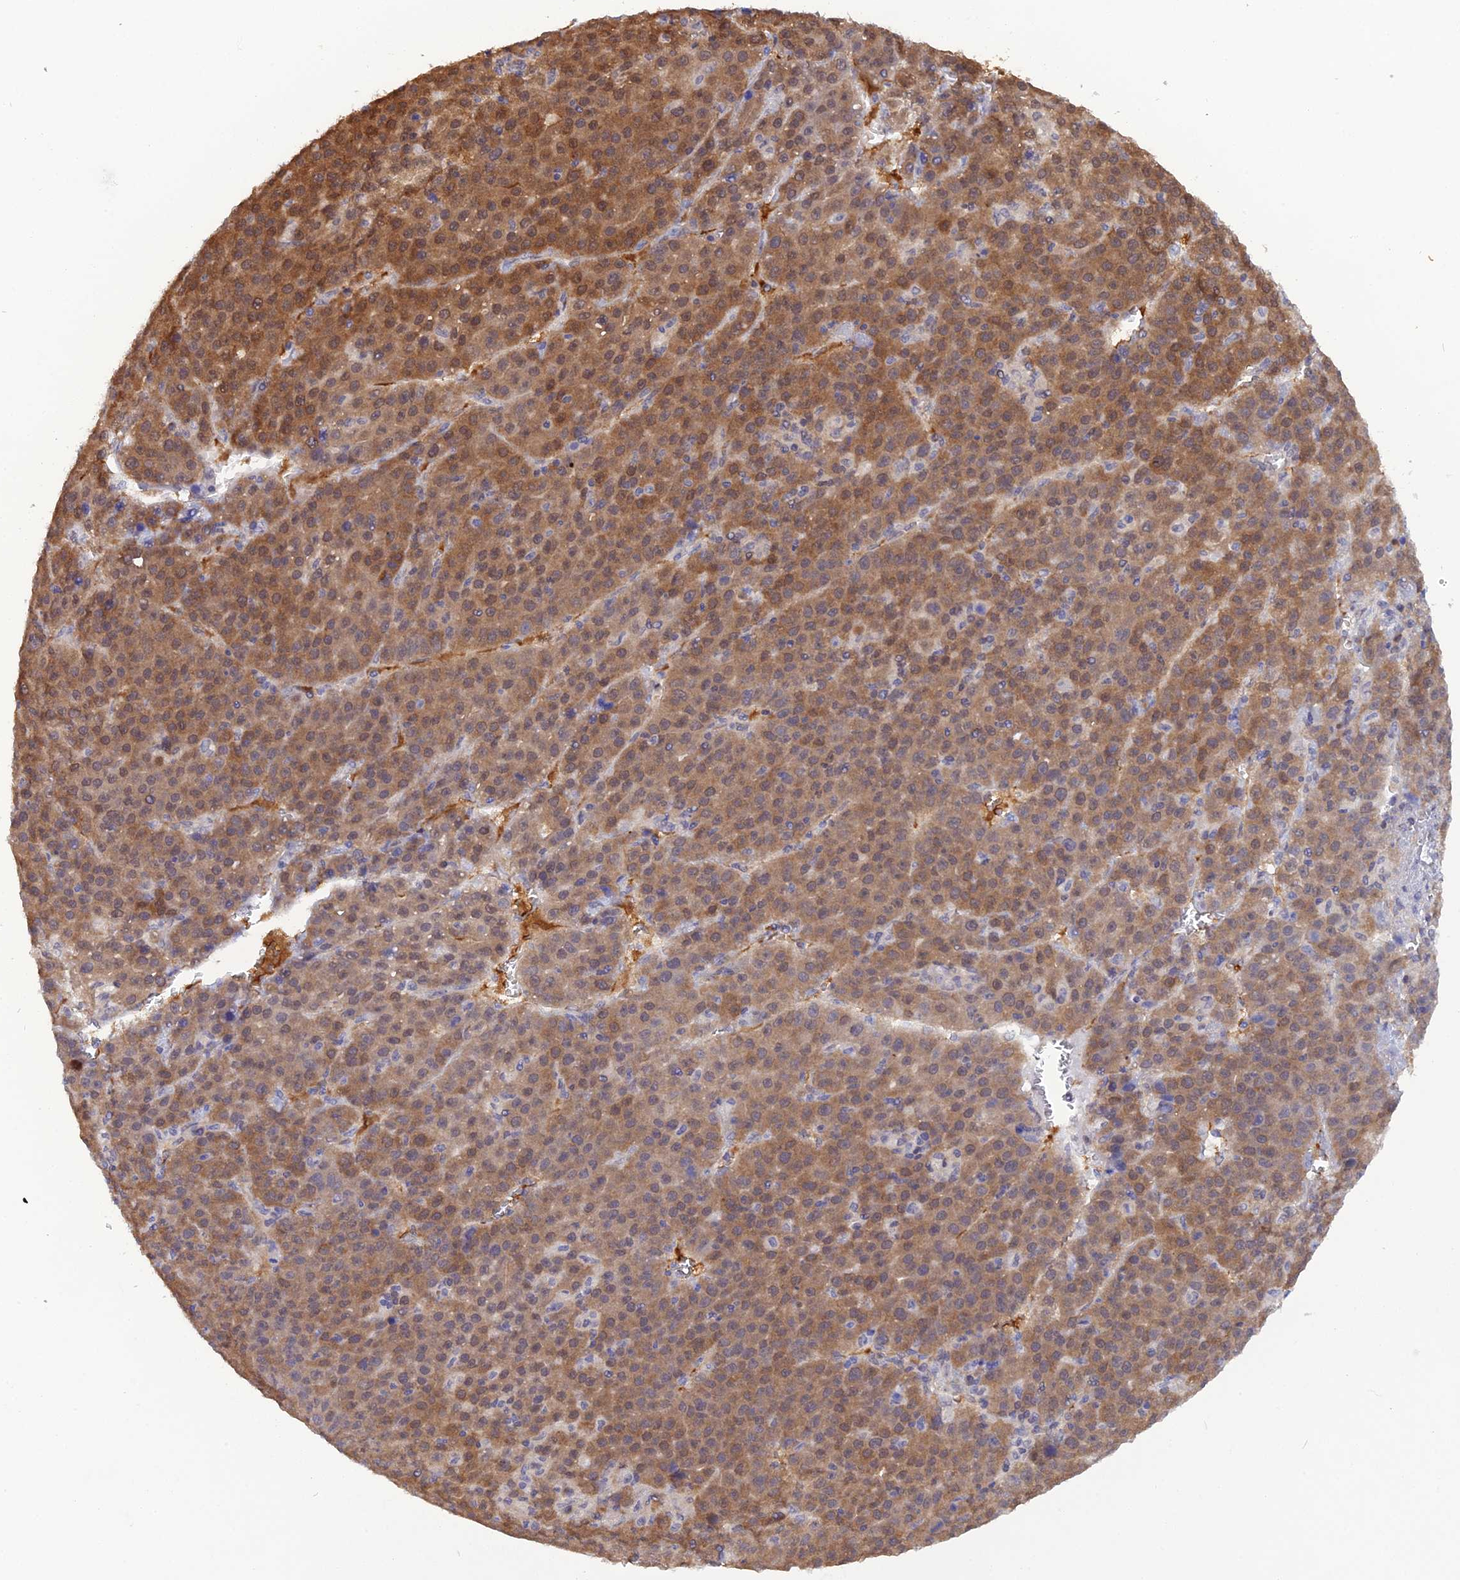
{"staining": {"intensity": "moderate", "quantity": ">75%", "location": "cytoplasmic/membranous,nuclear"}, "tissue": "liver cancer", "cell_type": "Tumor cells", "image_type": "cancer", "snomed": [{"axis": "morphology", "description": "Carcinoma, Hepatocellular, NOS"}, {"axis": "topography", "description": "Liver"}], "caption": "Liver cancer stained with a protein marker displays moderate staining in tumor cells.", "gene": "HINT1", "patient": {"sex": "female", "age": 53}}